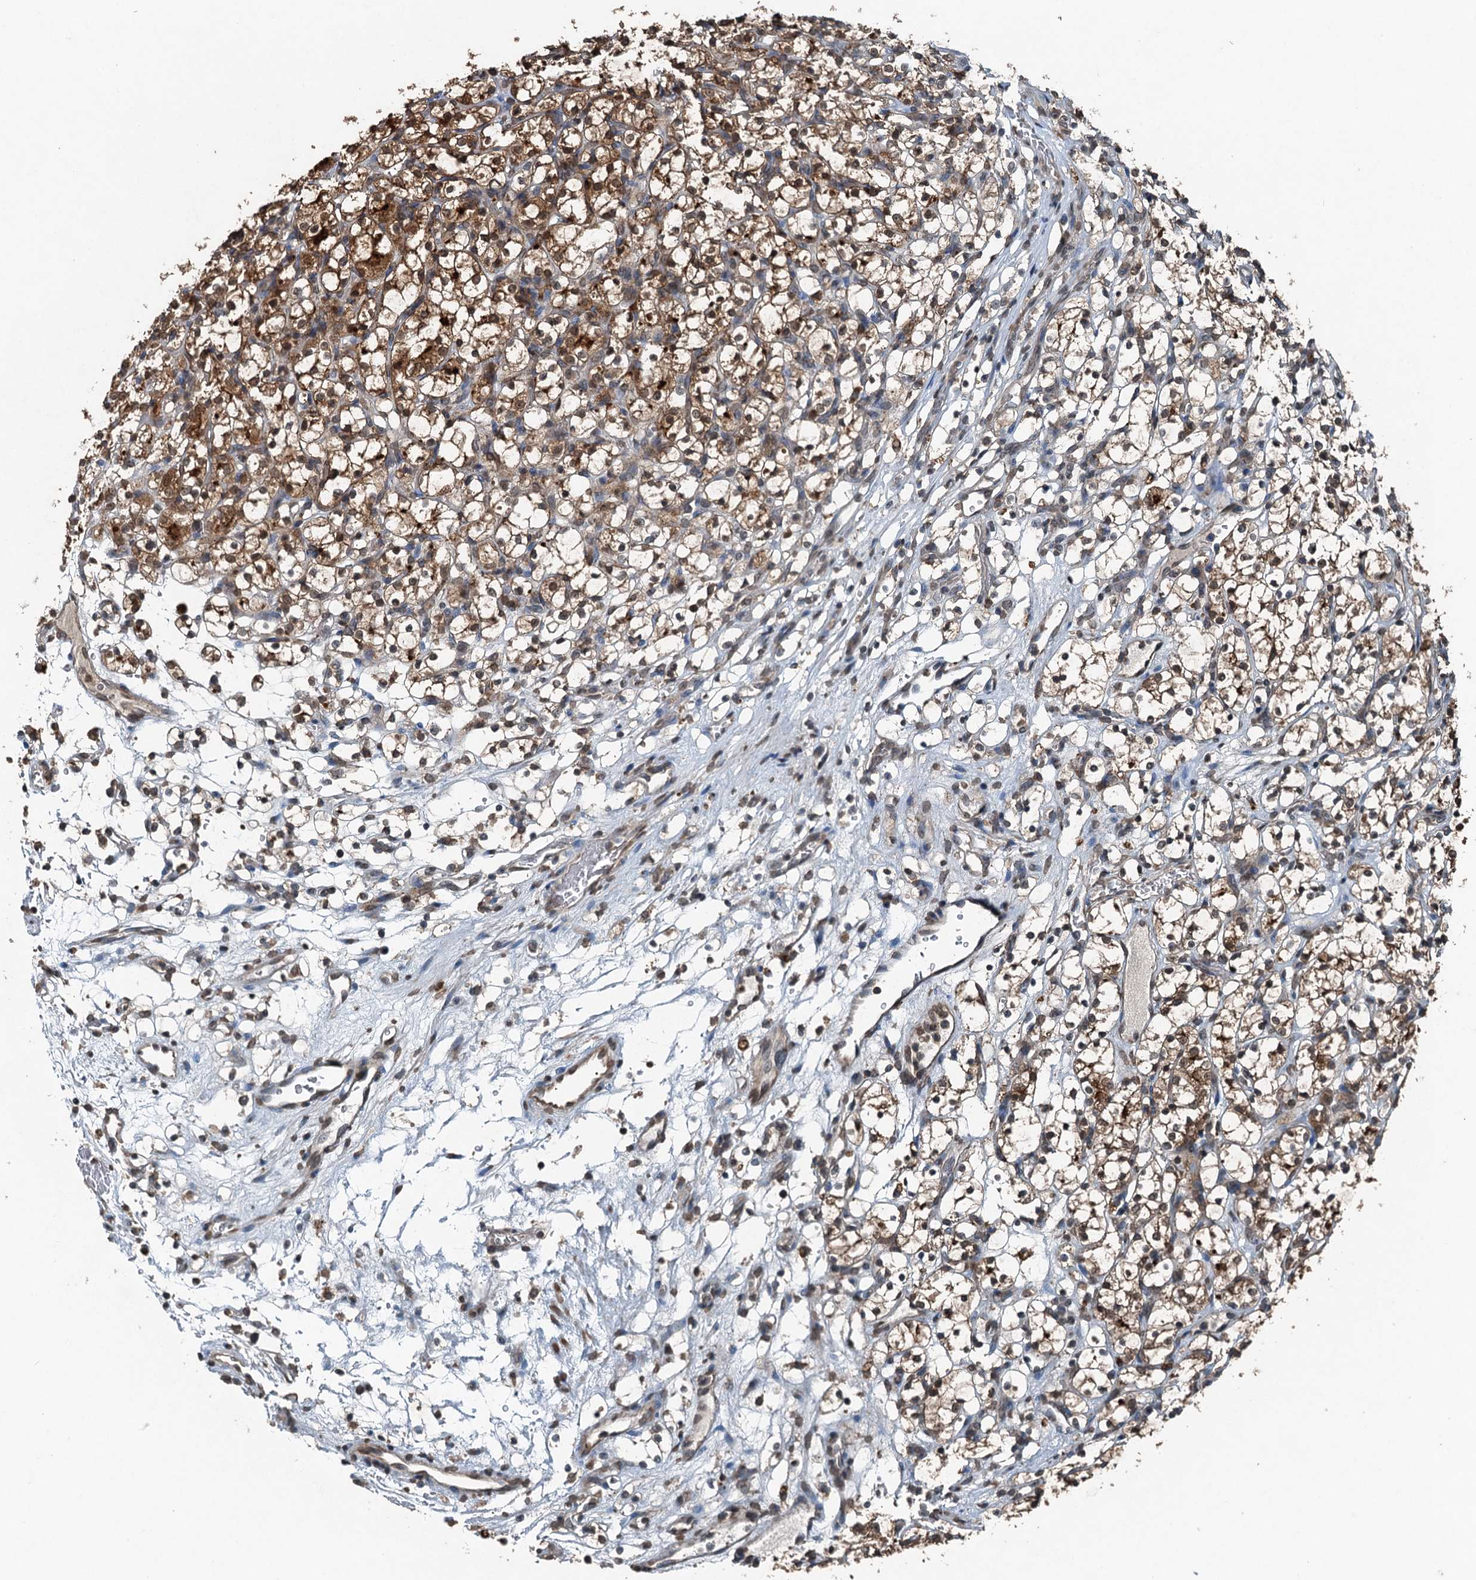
{"staining": {"intensity": "moderate", "quantity": "25%-75%", "location": "cytoplasmic/membranous"}, "tissue": "renal cancer", "cell_type": "Tumor cells", "image_type": "cancer", "snomed": [{"axis": "morphology", "description": "Adenocarcinoma, NOS"}, {"axis": "topography", "description": "Kidney"}], "caption": "Immunohistochemical staining of human renal adenocarcinoma reveals moderate cytoplasmic/membranous protein positivity in approximately 25%-75% of tumor cells.", "gene": "TCTN1", "patient": {"sex": "female", "age": 69}}